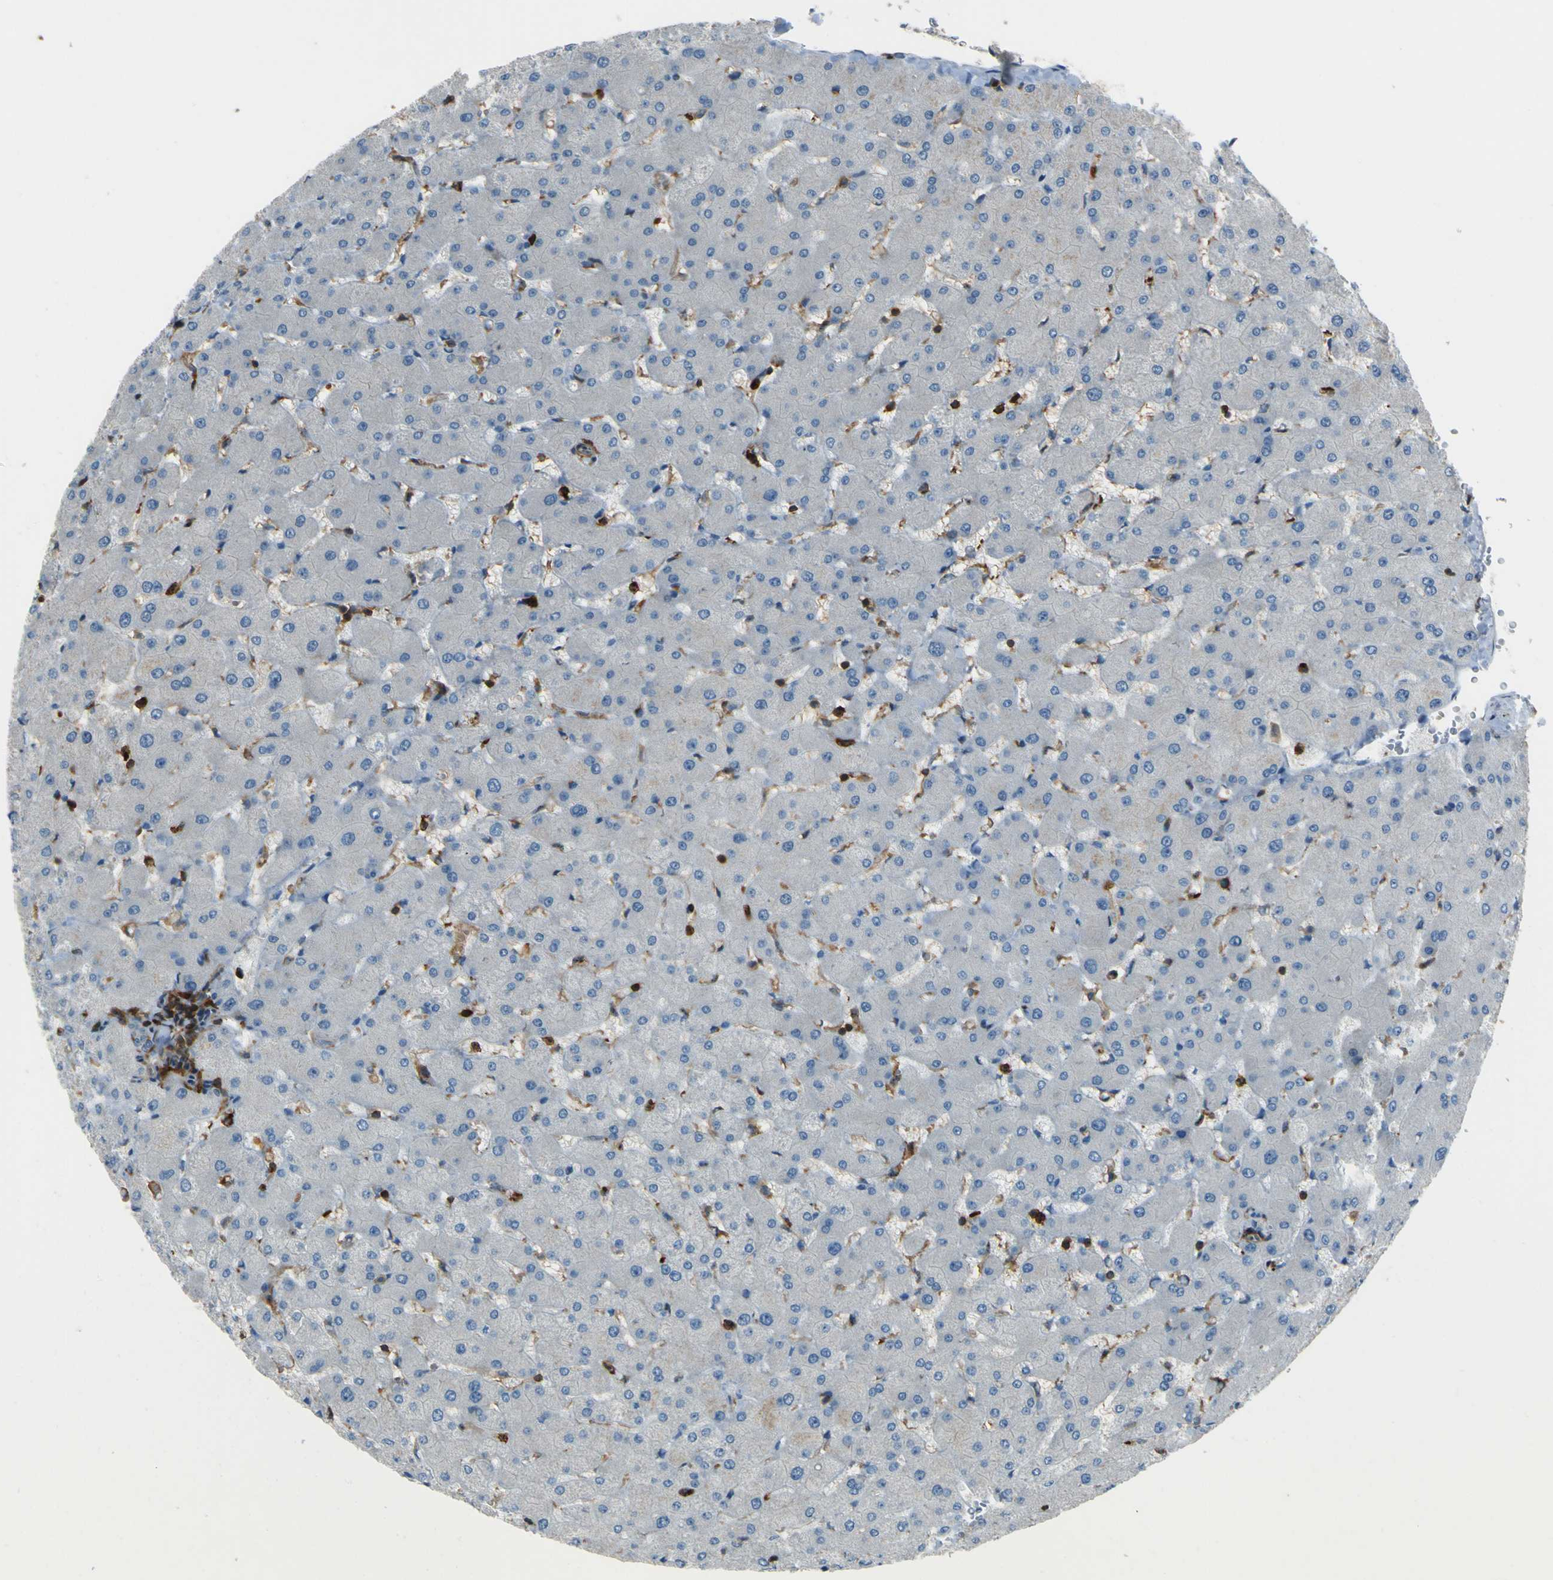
{"staining": {"intensity": "negative", "quantity": "none", "location": "none"}, "tissue": "liver", "cell_type": "Cholangiocytes", "image_type": "normal", "snomed": [{"axis": "morphology", "description": "Normal tissue, NOS"}, {"axis": "topography", "description": "Liver"}], "caption": "DAB immunohistochemical staining of benign human liver displays no significant staining in cholangiocytes.", "gene": "PCDHB5", "patient": {"sex": "female", "age": 63}}